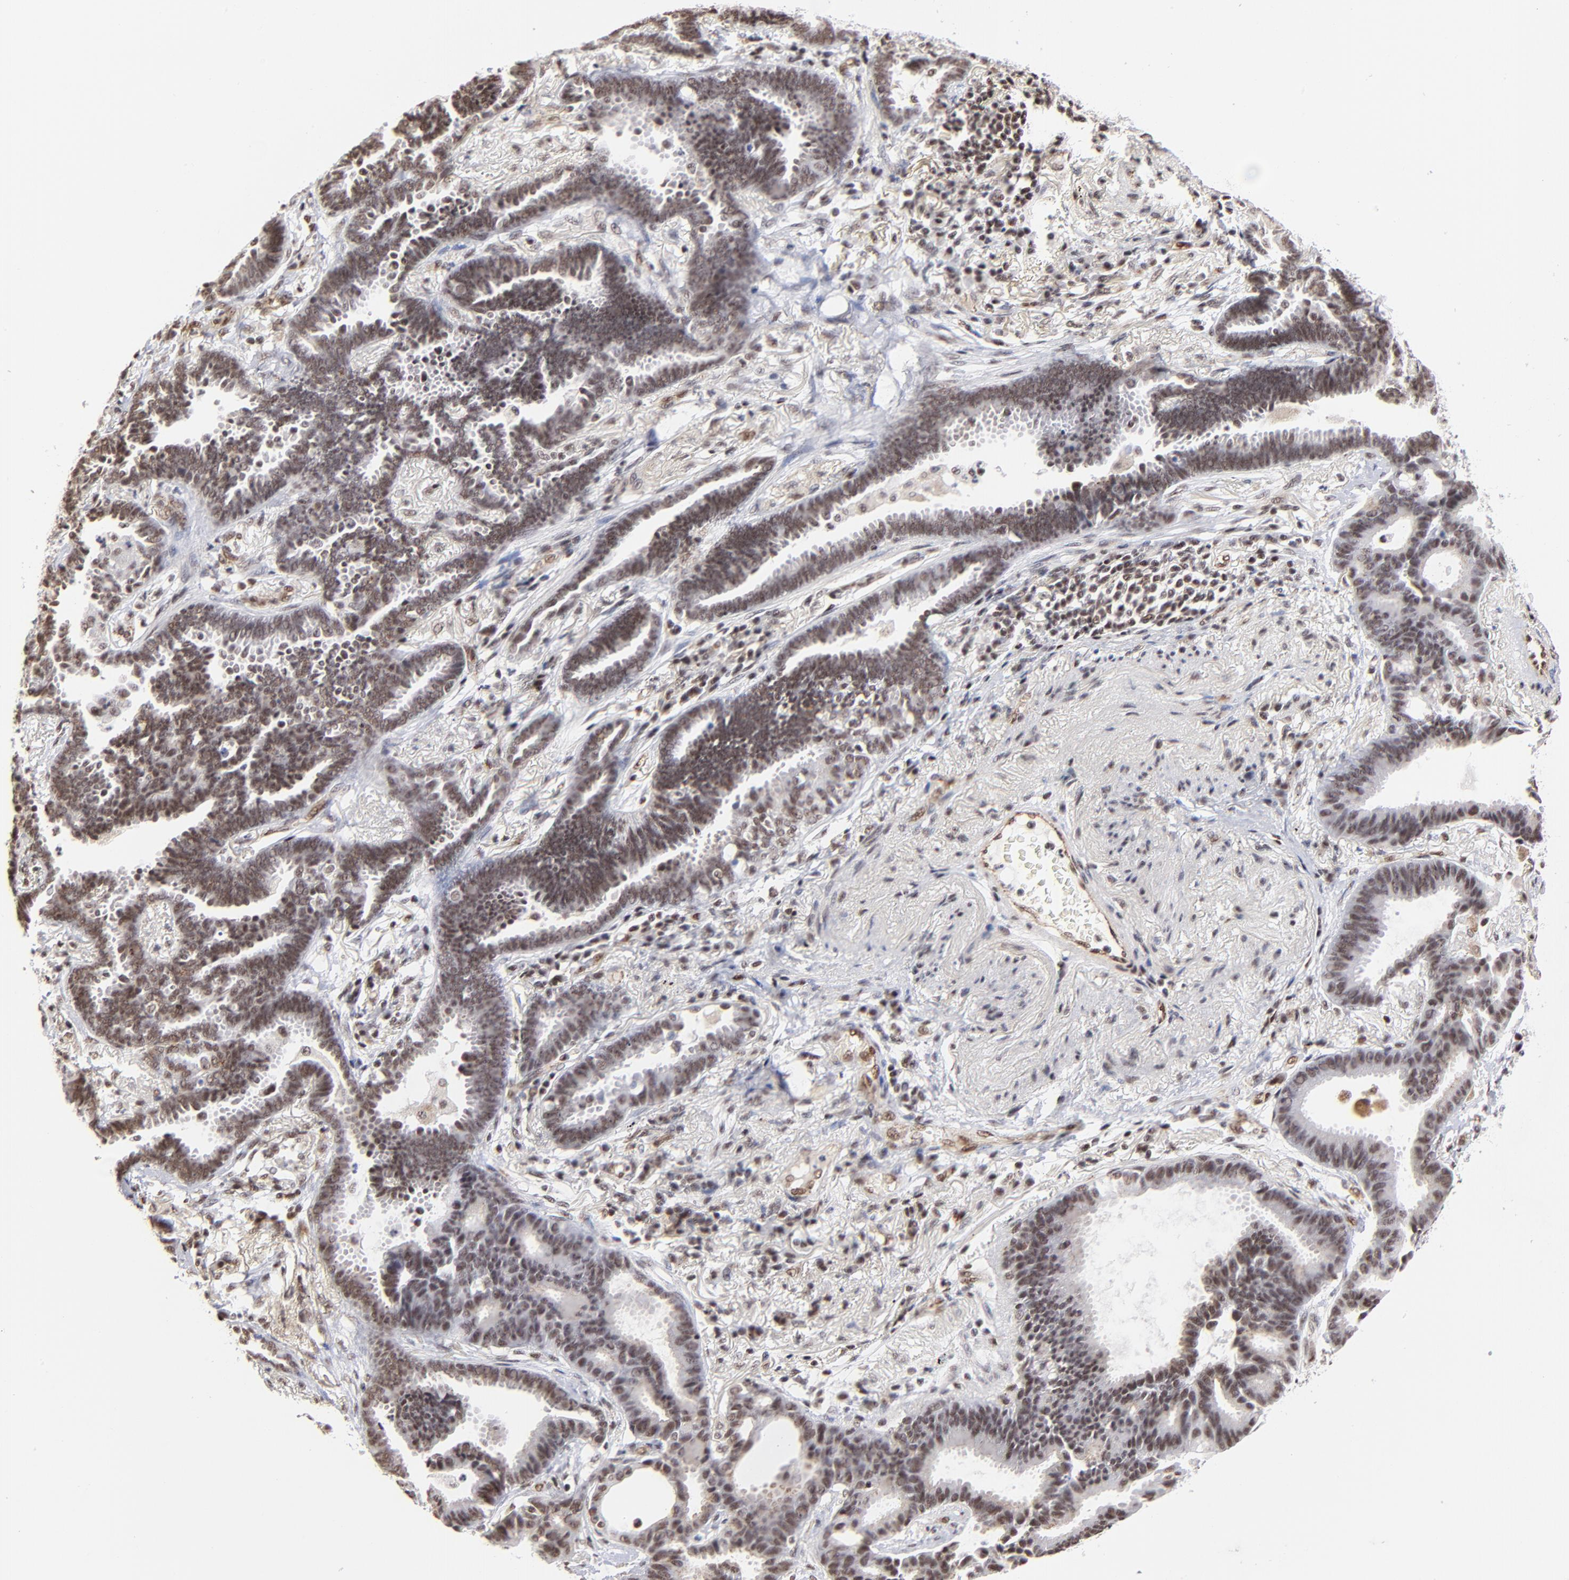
{"staining": {"intensity": "moderate", "quantity": ">75%", "location": "nuclear"}, "tissue": "lung cancer", "cell_type": "Tumor cells", "image_type": "cancer", "snomed": [{"axis": "morphology", "description": "Adenocarcinoma, NOS"}, {"axis": "topography", "description": "Lung"}], "caption": "Protein staining of lung adenocarcinoma tissue demonstrates moderate nuclear positivity in approximately >75% of tumor cells.", "gene": "GABPA", "patient": {"sex": "female", "age": 64}}